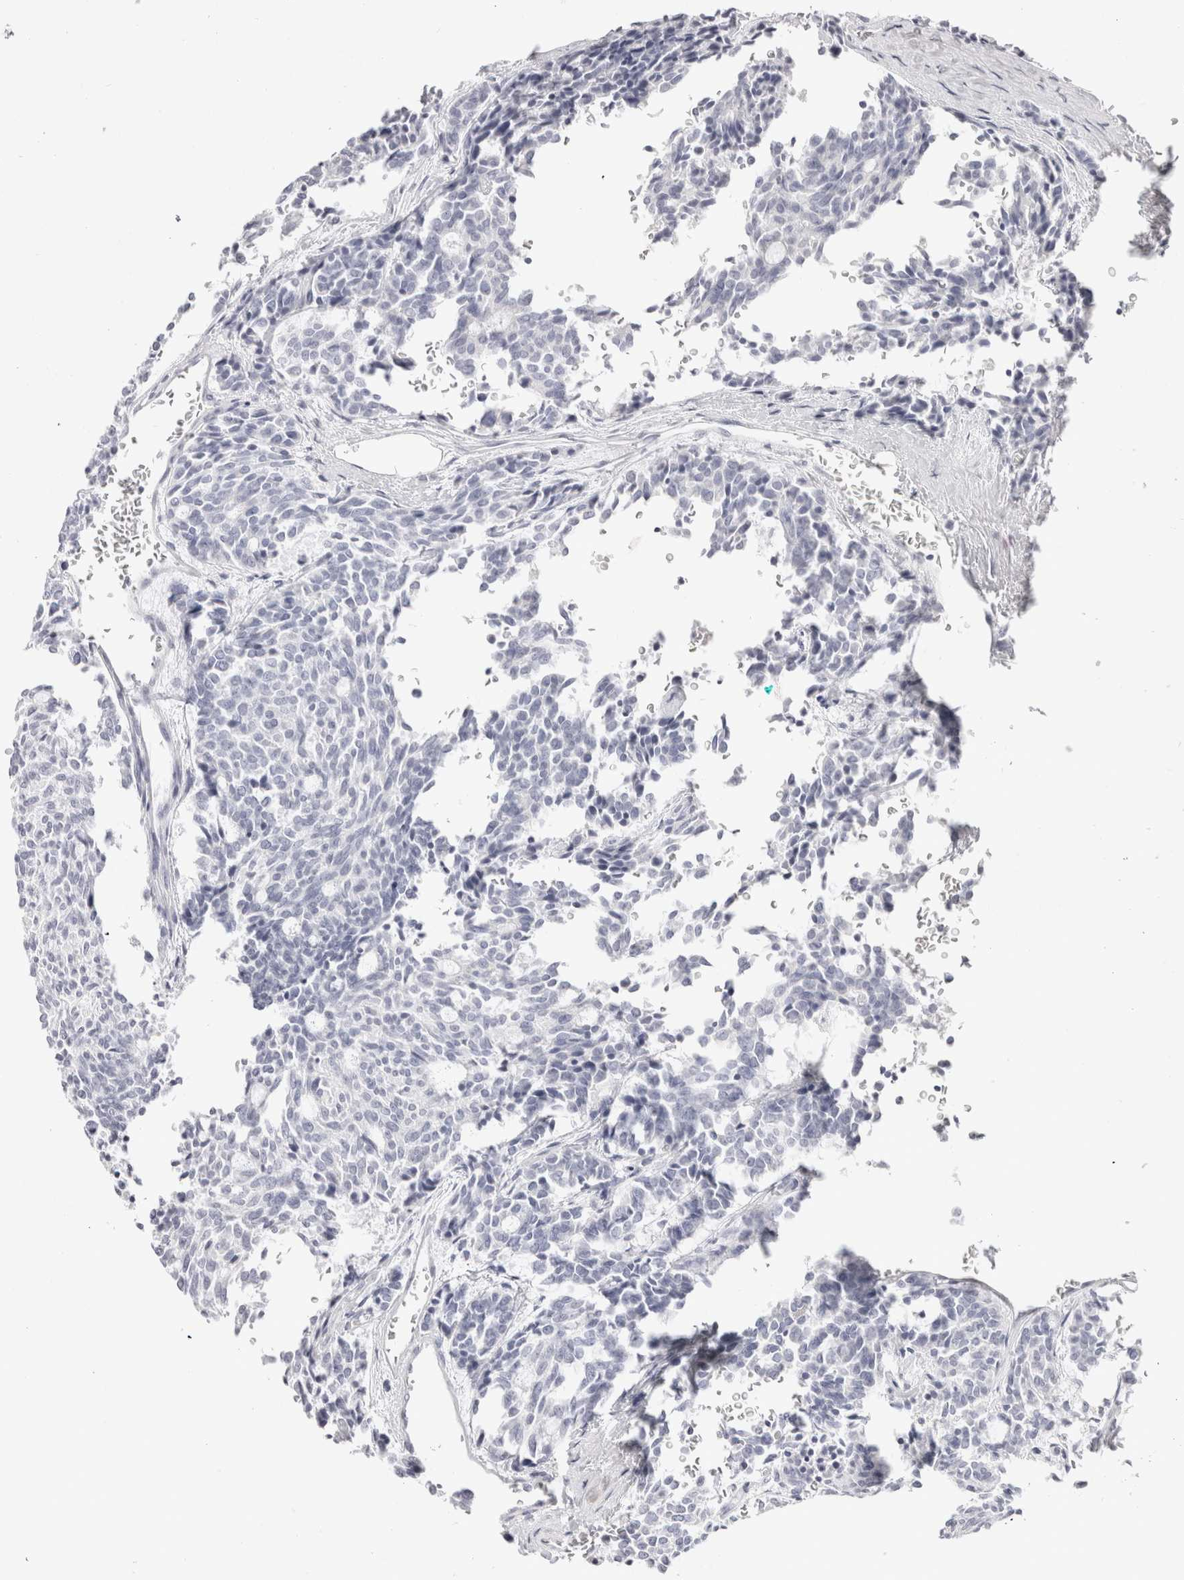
{"staining": {"intensity": "negative", "quantity": "none", "location": "none"}, "tissue": "carcinoid", "cell_type": "Tumor cells", "image_type": "cancer", "snomed": [{"axis": "morphology", "description": "Carcinoid, malignant, NOS"}, {"axis": "topography", "description": "Pancreas"}], "caption": "Carcinoid (malignant) stained for a protein using immunohistochemistry exhibits no staining tumor cells.", "gene": "GARIN1A", "patient": {"sex": "female", "age": 54}}